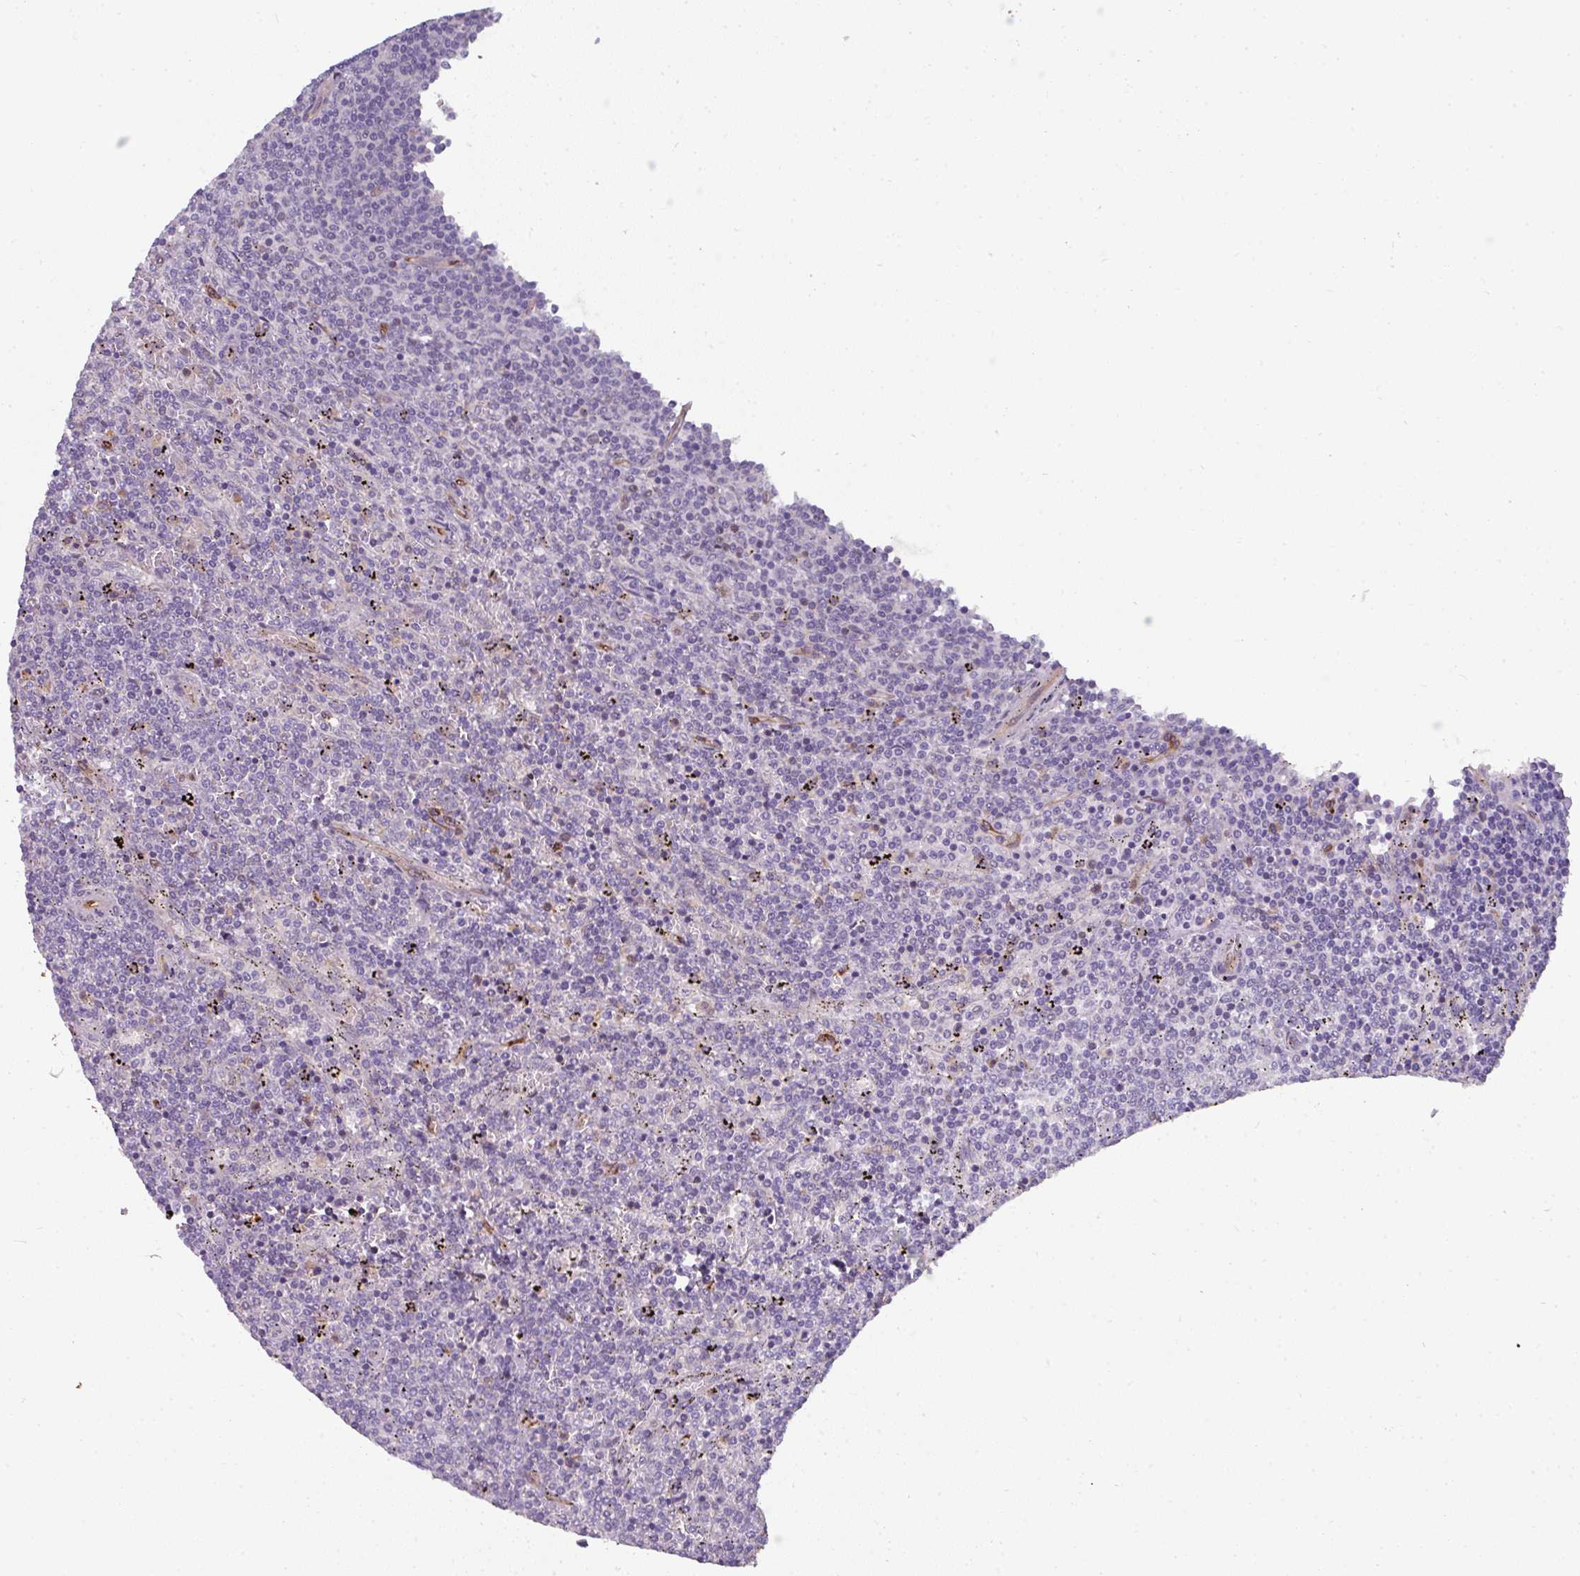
{"staining": {"intensity": "negative", "quantity": "none", "location": "none"}, "tissue": "lymphoma", "cell_type": "Tumor cells", "image_type": "cancer", "snomed": [{"axis": "morphology", "description": "Malignant lymphoma, non-Hodgkin's type, Low grade"}, {"axis": "topography", "description": "Spleen"}], "caption": "Immunohistochemical staining of human low-grade malignant lymphoma, non-Hodgkin's type reveals no significant positivity in tumor cells.", "gene": "BEND5", "patient": {"sex": "female", "age": 50}}